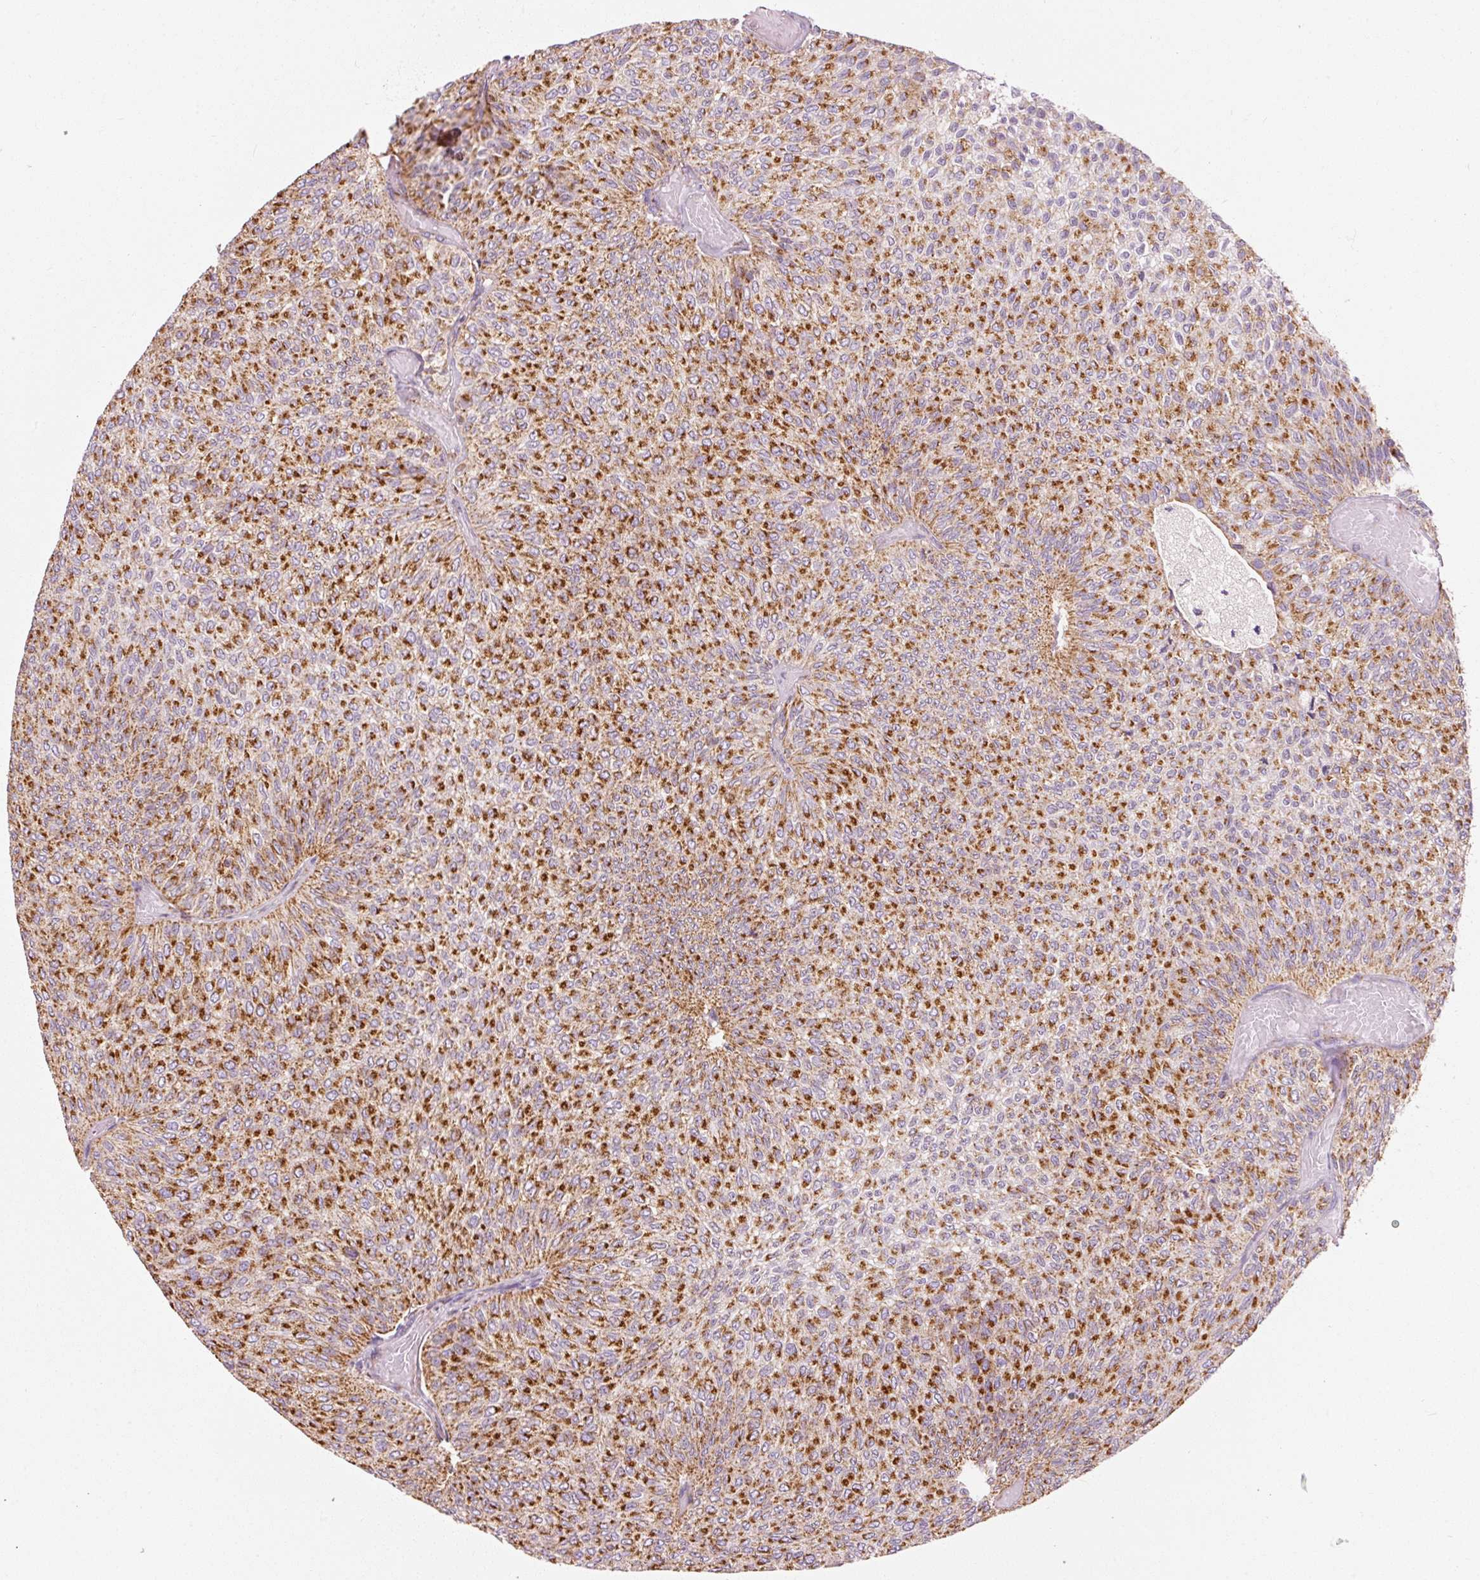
{"staining": {"intensity": "strong", "quantity": ">75%", "location": "cytoplasmic/membranous"}, "tissue": "urothelial cancer", "cell_type": "Tumor cells", "image_type": "cancer", "snomed": [{"axis": "morphology", "description": "Urothelial carcinoma, Low grade"}, {"axis": "topography", "description": "Urinary bladder"}], "caption": "Human urothelial carcinoma (low-grade) stained with a protein marker shows strong staining in tumor cells.", "gene": "NDUFB4", "patient": {"sex": "male", "age": 78}}